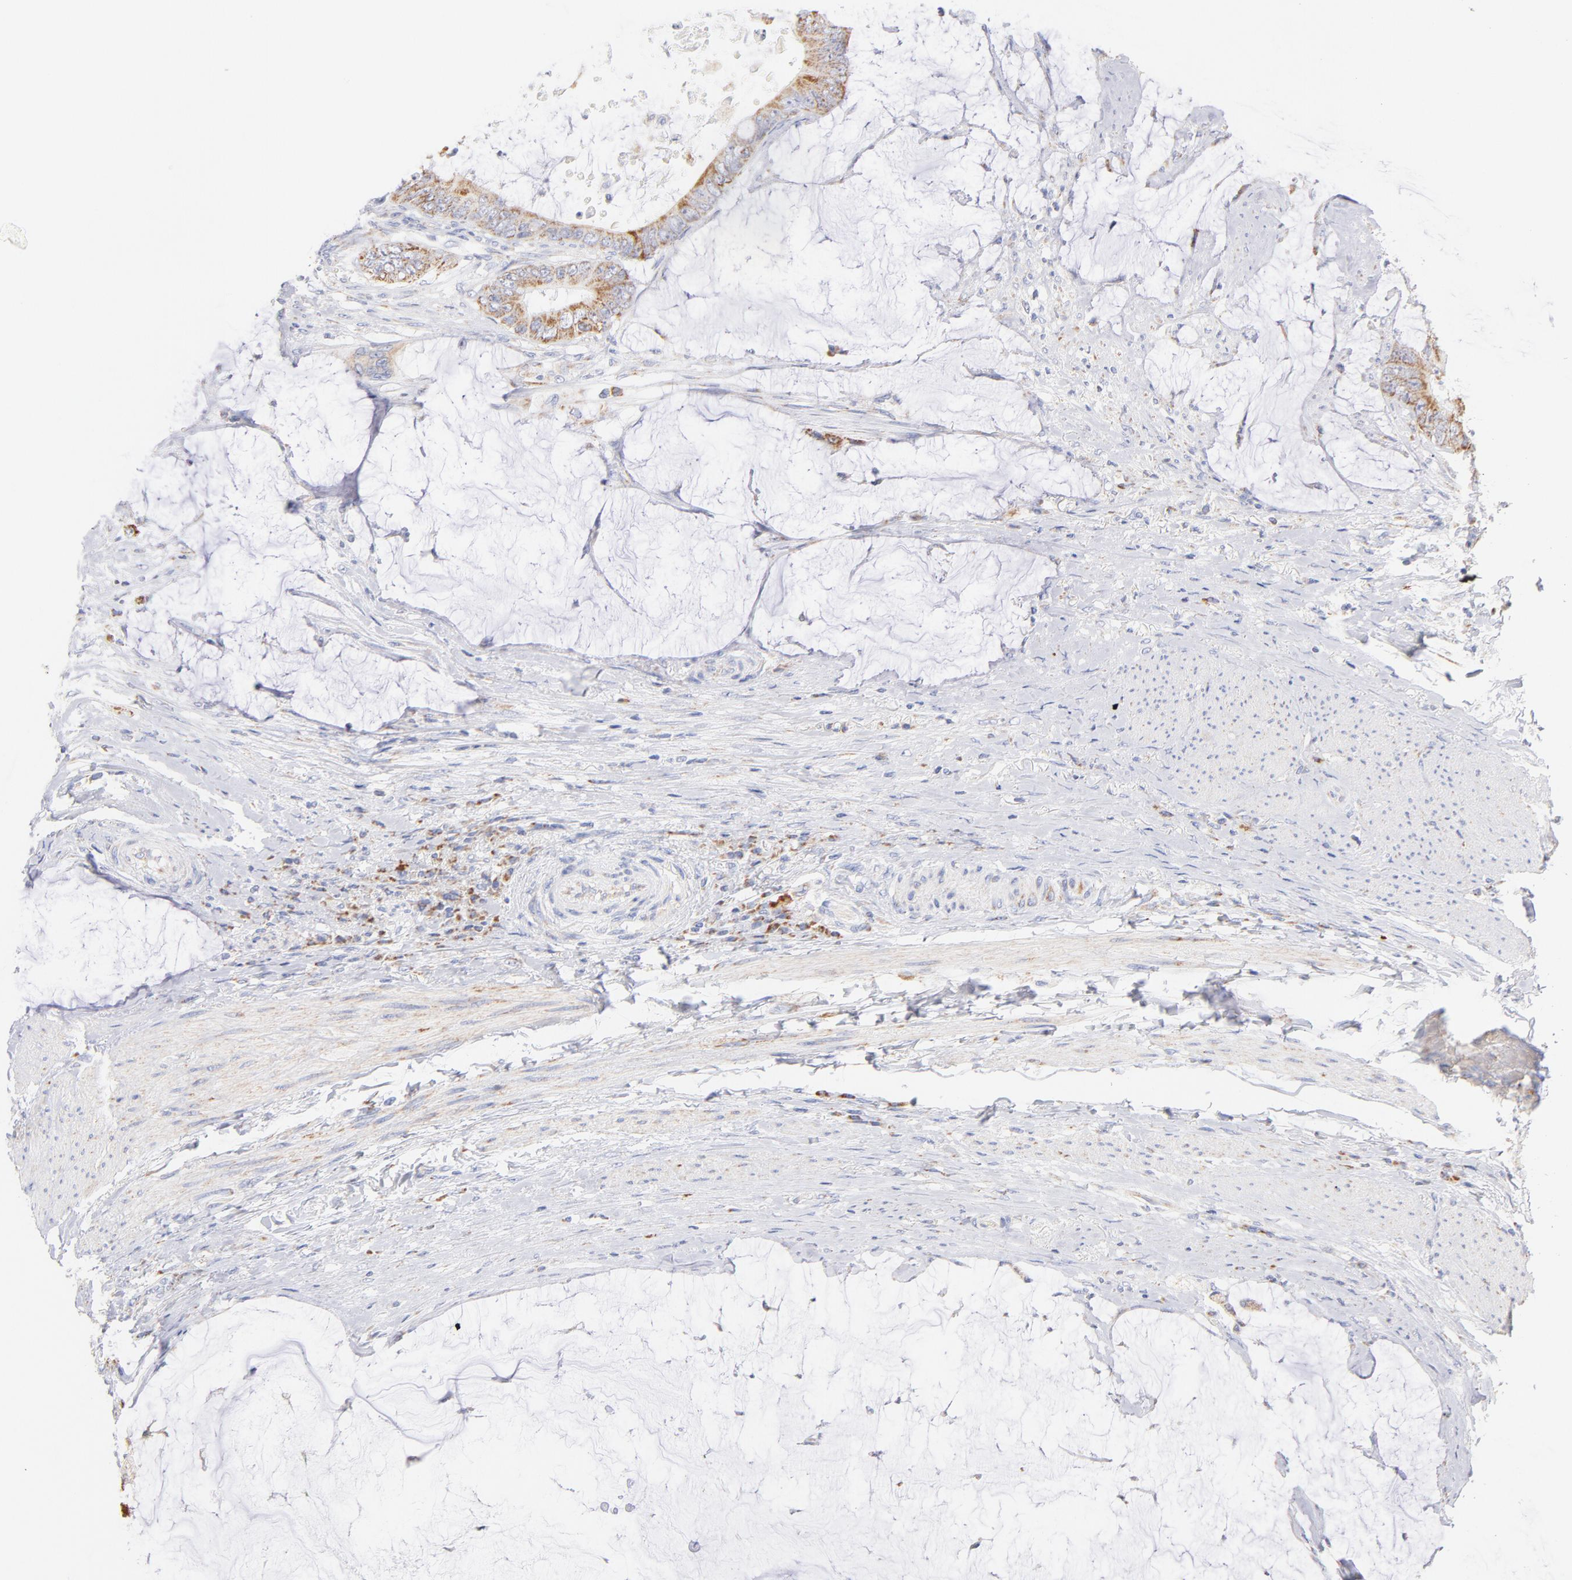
{"staining": {"intensity": "moderate", "quantity": ">75%", "location": "cytoplasmic/membranous"}, "tissue": "colorectal cancer", "cell_type": "Tumor cells", "image_type": "cancer", "snomed": [{"axis": "morphology", "description": "Normal tissue, NOS"}, {"axis": "morphology", "description": "Adenocarcinoma, NOS"}, {"axis": "topography", "description": "Rectum"}, {"axis": "topography", "description": "Peripheral nerve tissue"}], "caption": "A brown stain highlights moderate cytoplasmic/membranous expression of a protein in human colorectal cancer (adenocarcinoma) tumor cells.", "gene": "AIFM1", "patient": {"sex": "female", "age": 77}}